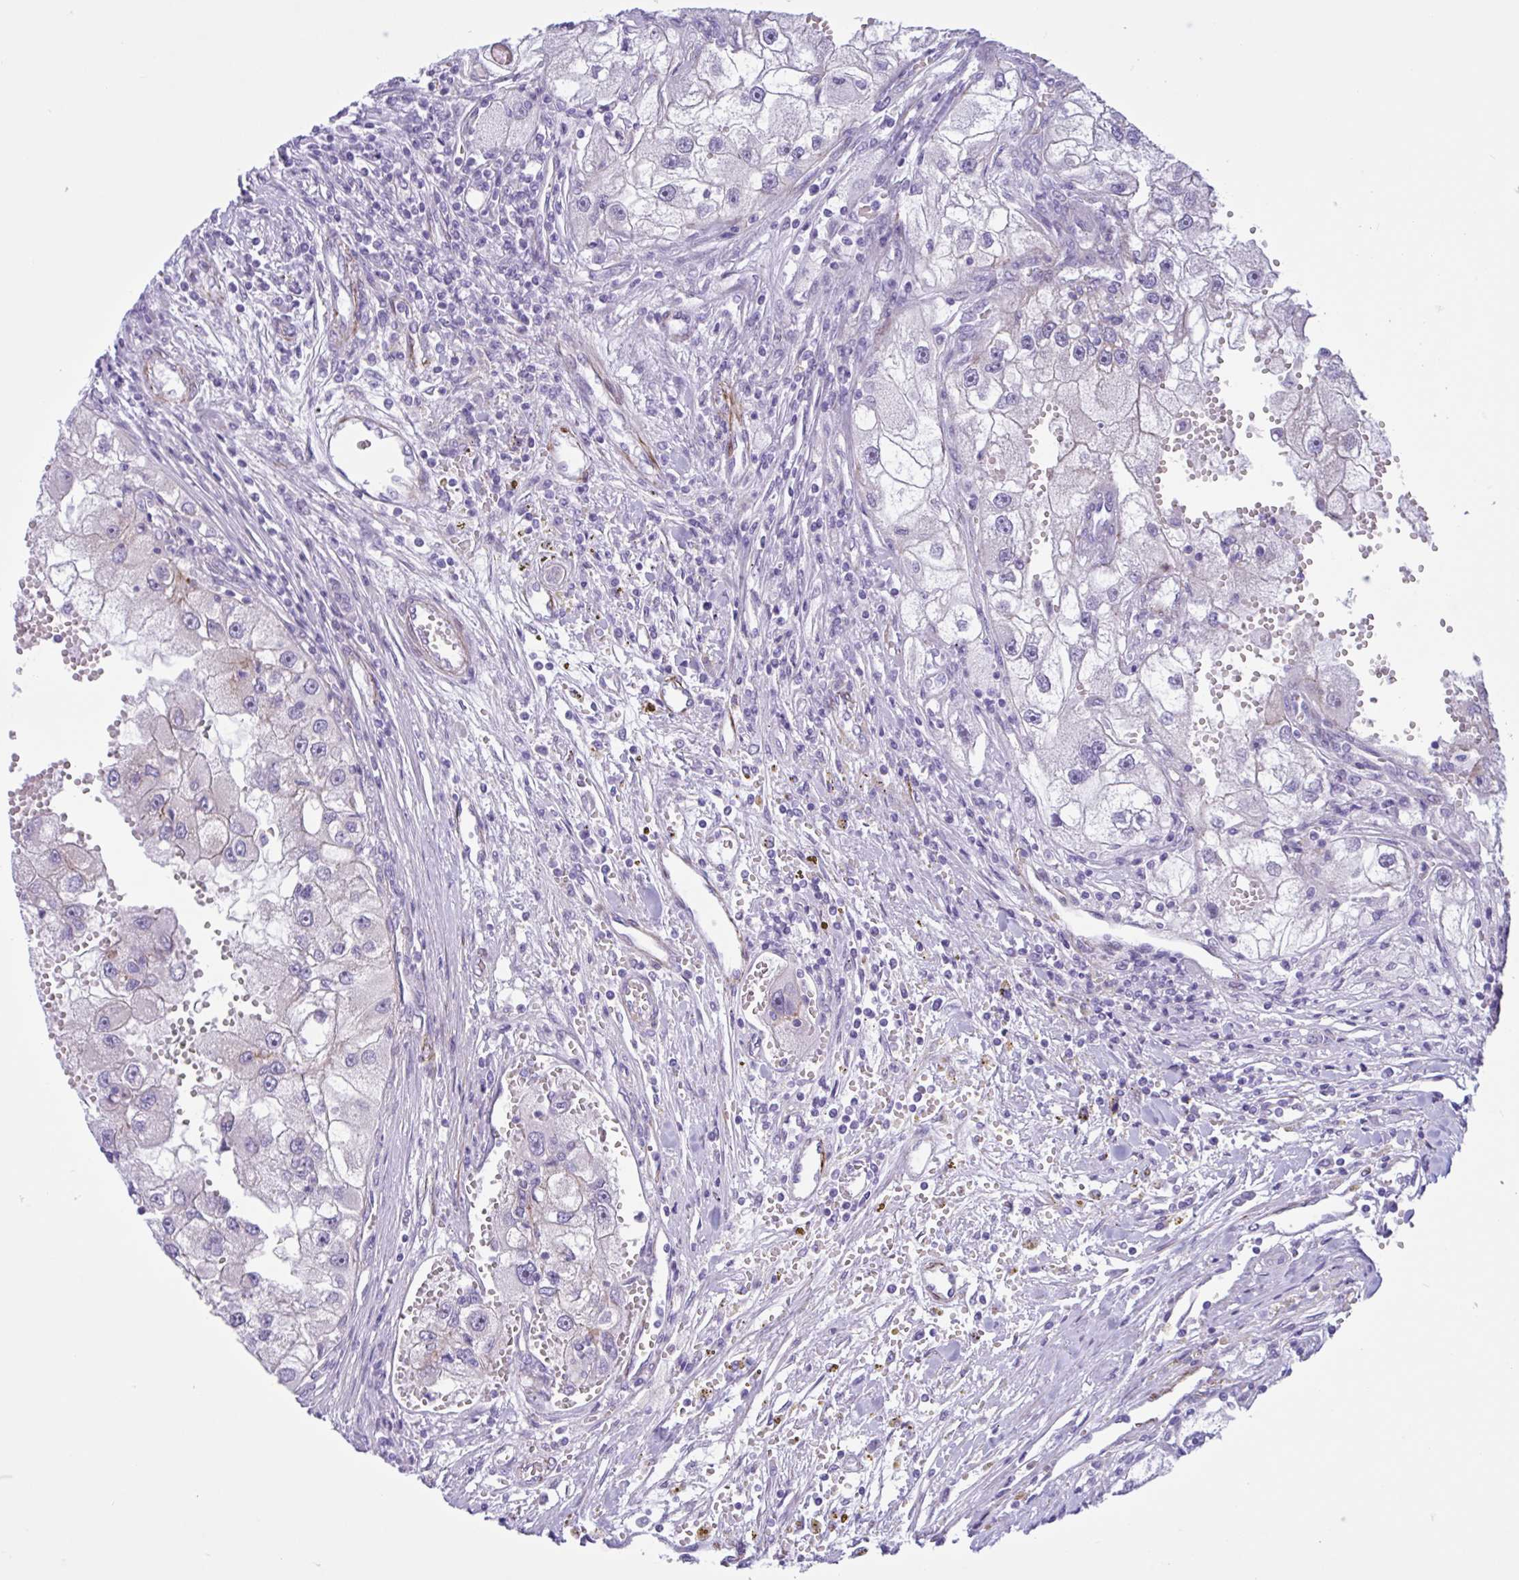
{"staining": {"intensity": "negative", "quantity": "none", "location": "none"}, "tissue": "renal cancer", "cell_type": "Tumor cells", "image_type": "cancer", "snomed": [{"axis": "morphology", "description": "Adenocarcinoma, NOS"}, {"axis": "topography", "description": "Kidney"}], "caption": "The immunohistochemistry (IHC) photomicrograph has no significant expression in tumor cells of renal adenocarcinoma tissue.", "gene": "AHCYL2", "patient": {"sex": "male", "age": 63}}